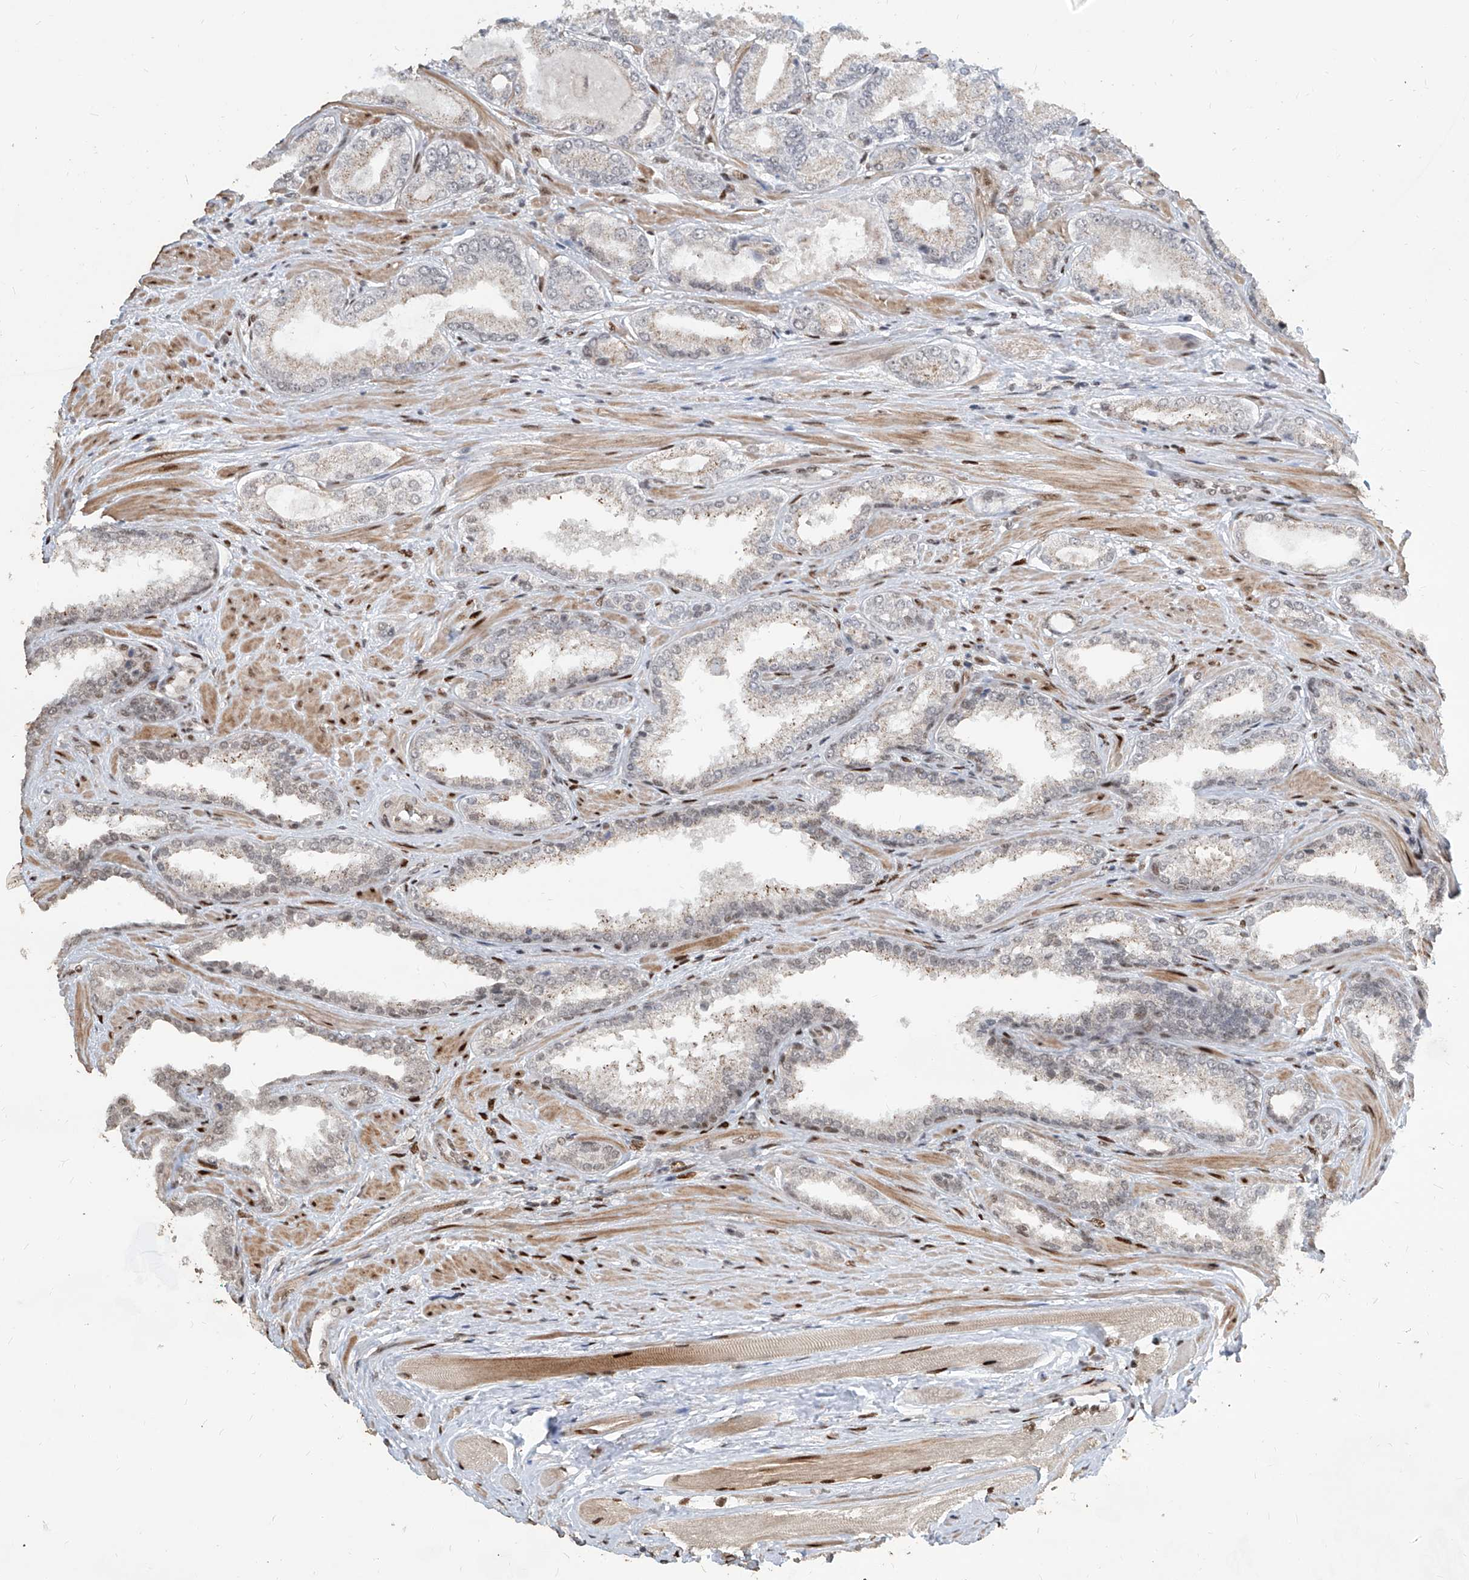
{"staining": {"intensity": "negative", "quantity": "none", "location": "none"}, "tissue": "prostate cancer", "cell_type": "Tumor cells", "image_type": "cancer", "snomed": [{"axis": "morphology", "description": "Adenocarcinoma, Low grade"}, {"axis": "topography", "description": "Prostate"}], "caption": "Immunohistochemical staining of adenocarcinoma (low-grade) (prostate) exhibits no significant positivity in tumor cells. (DAB IHC visualized using brightfield microscopy, high magnification).", "gene": "IRF2", "patient": {"sex": "male", "age": 62}}